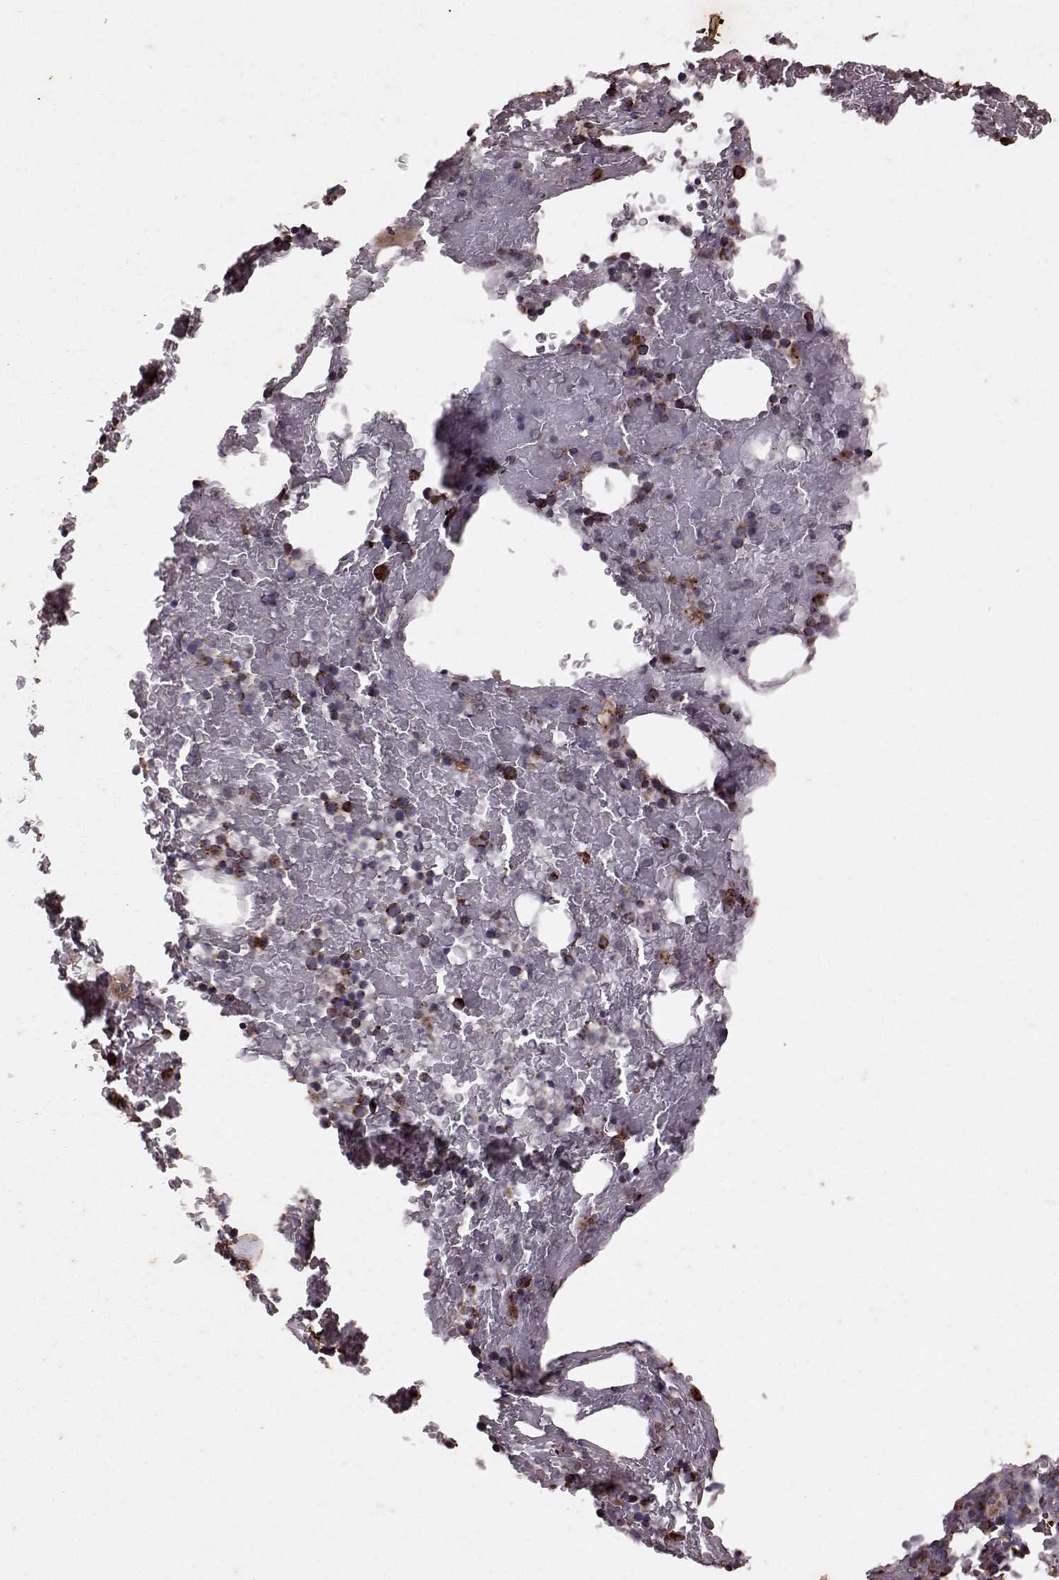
{"staining": {"intensity": "strong", "quantity": "<25%", "location": "cytoplasmic/membranous"}, "tissue": "bone marrow", "cell_type": "Hematopoietic cells", "image_type": "normal", "snomed": [{"axis": "morphology", "description": "Normal tissue, NOS"}, {"axis": "topography", "description": "Bone marrow"}], "caption": "Normal bone marrow reveals strong cytoplasmic/membranous staining in approximately <25% of hematopoietic cells (Brightfield microscopy of DAB IHC at high magnification)..", "gene": "ENSG00000285130", "patient": {"sex": "male", "age": 72}}